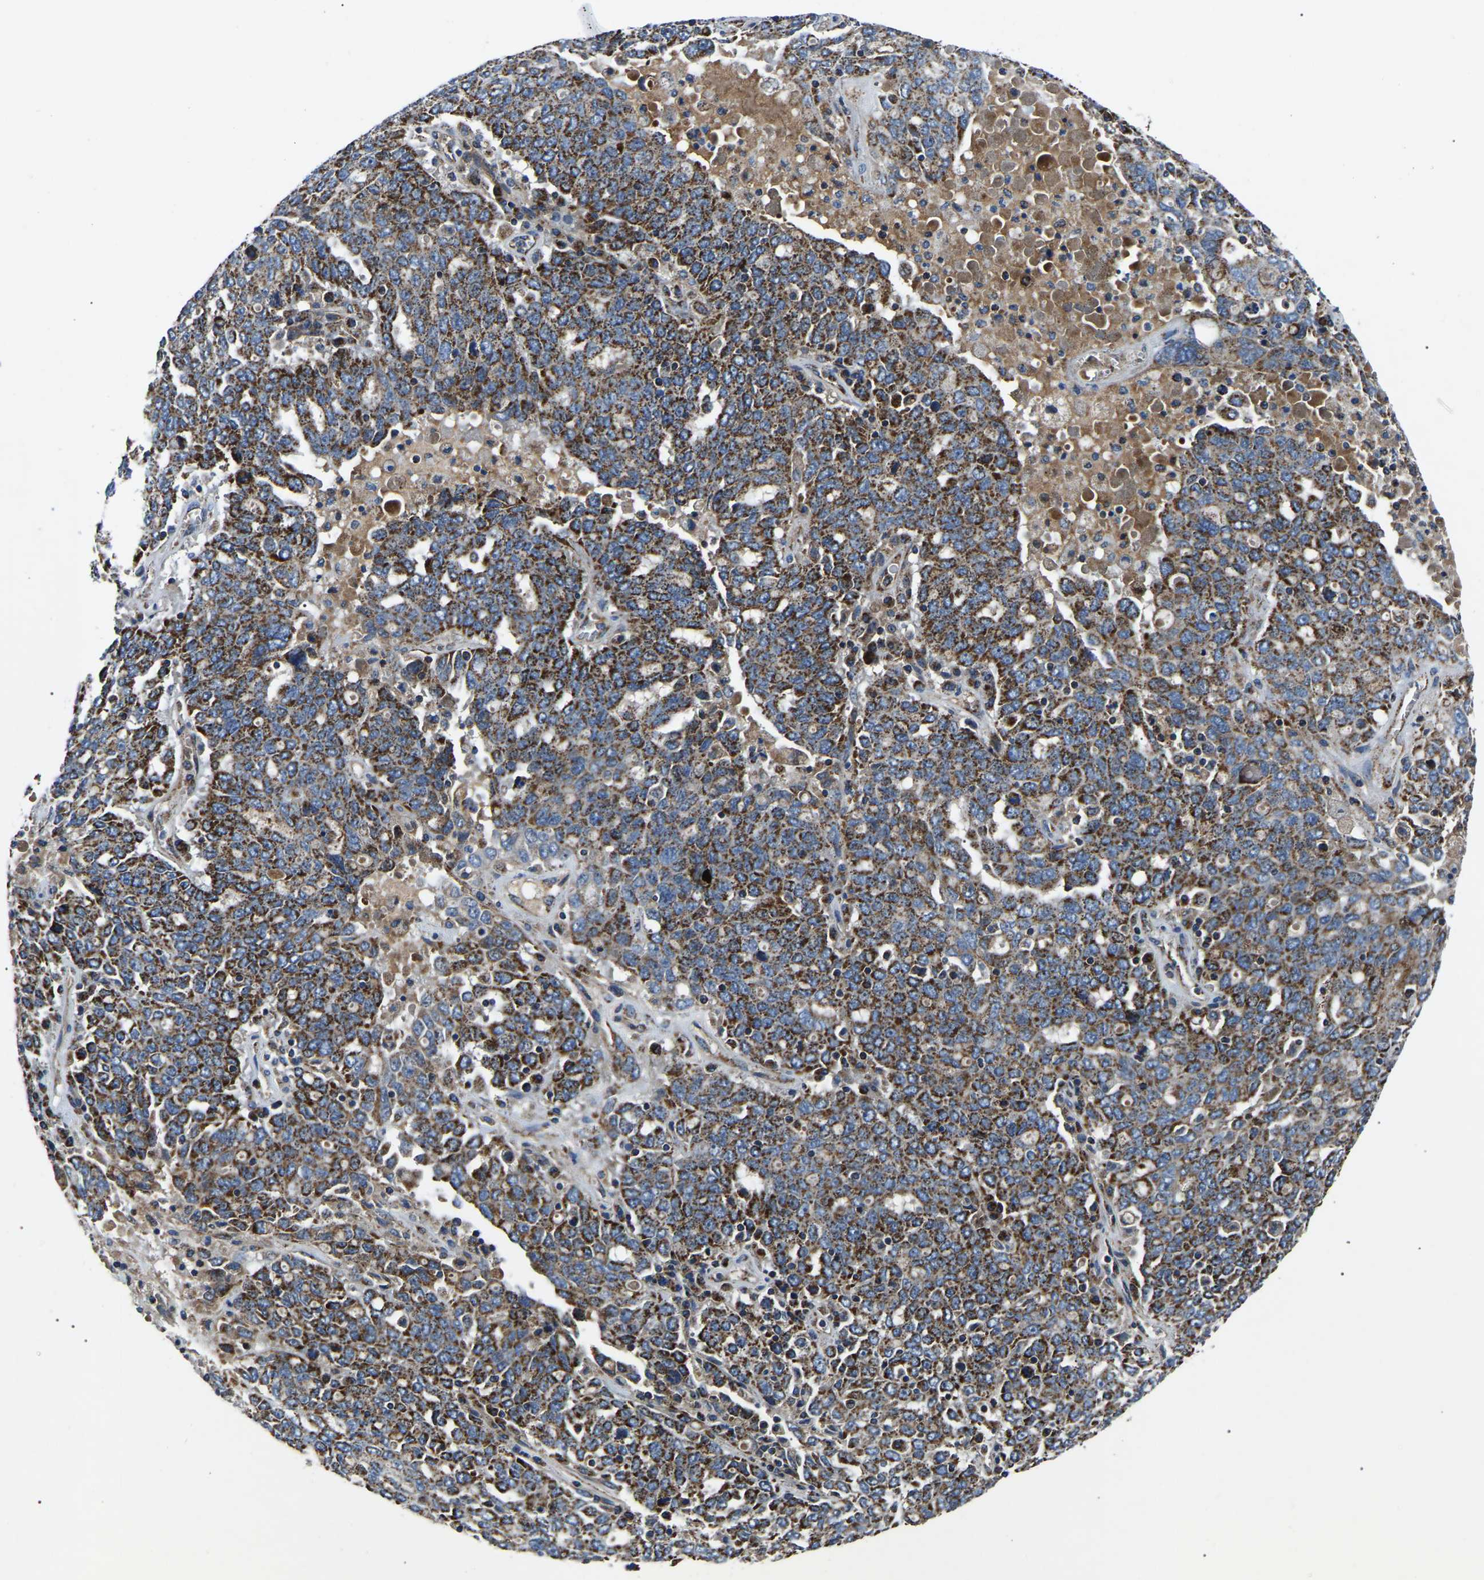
{"staining": {"intensity": "strong", "quantity": ">75%", "location": "cytoplasmic/membranous"}, "tissue": "ovarian cancer", "cell_type": "Tumor cells", "image_type": "cancer", "snomed": [{"axis": "morphology", "description": "Carcinoma, endometroid"}, {"axis": "topography", "description": "Ovary"}], "caption": "There is high levels of strong cytoplasmic/membranous staining in tumor cells of ovarian cancer, as demonstrated by immunohistochemical staining (brown color).", "gene": "PPM1E", "patient": {"sex": "female", "age": 62}}